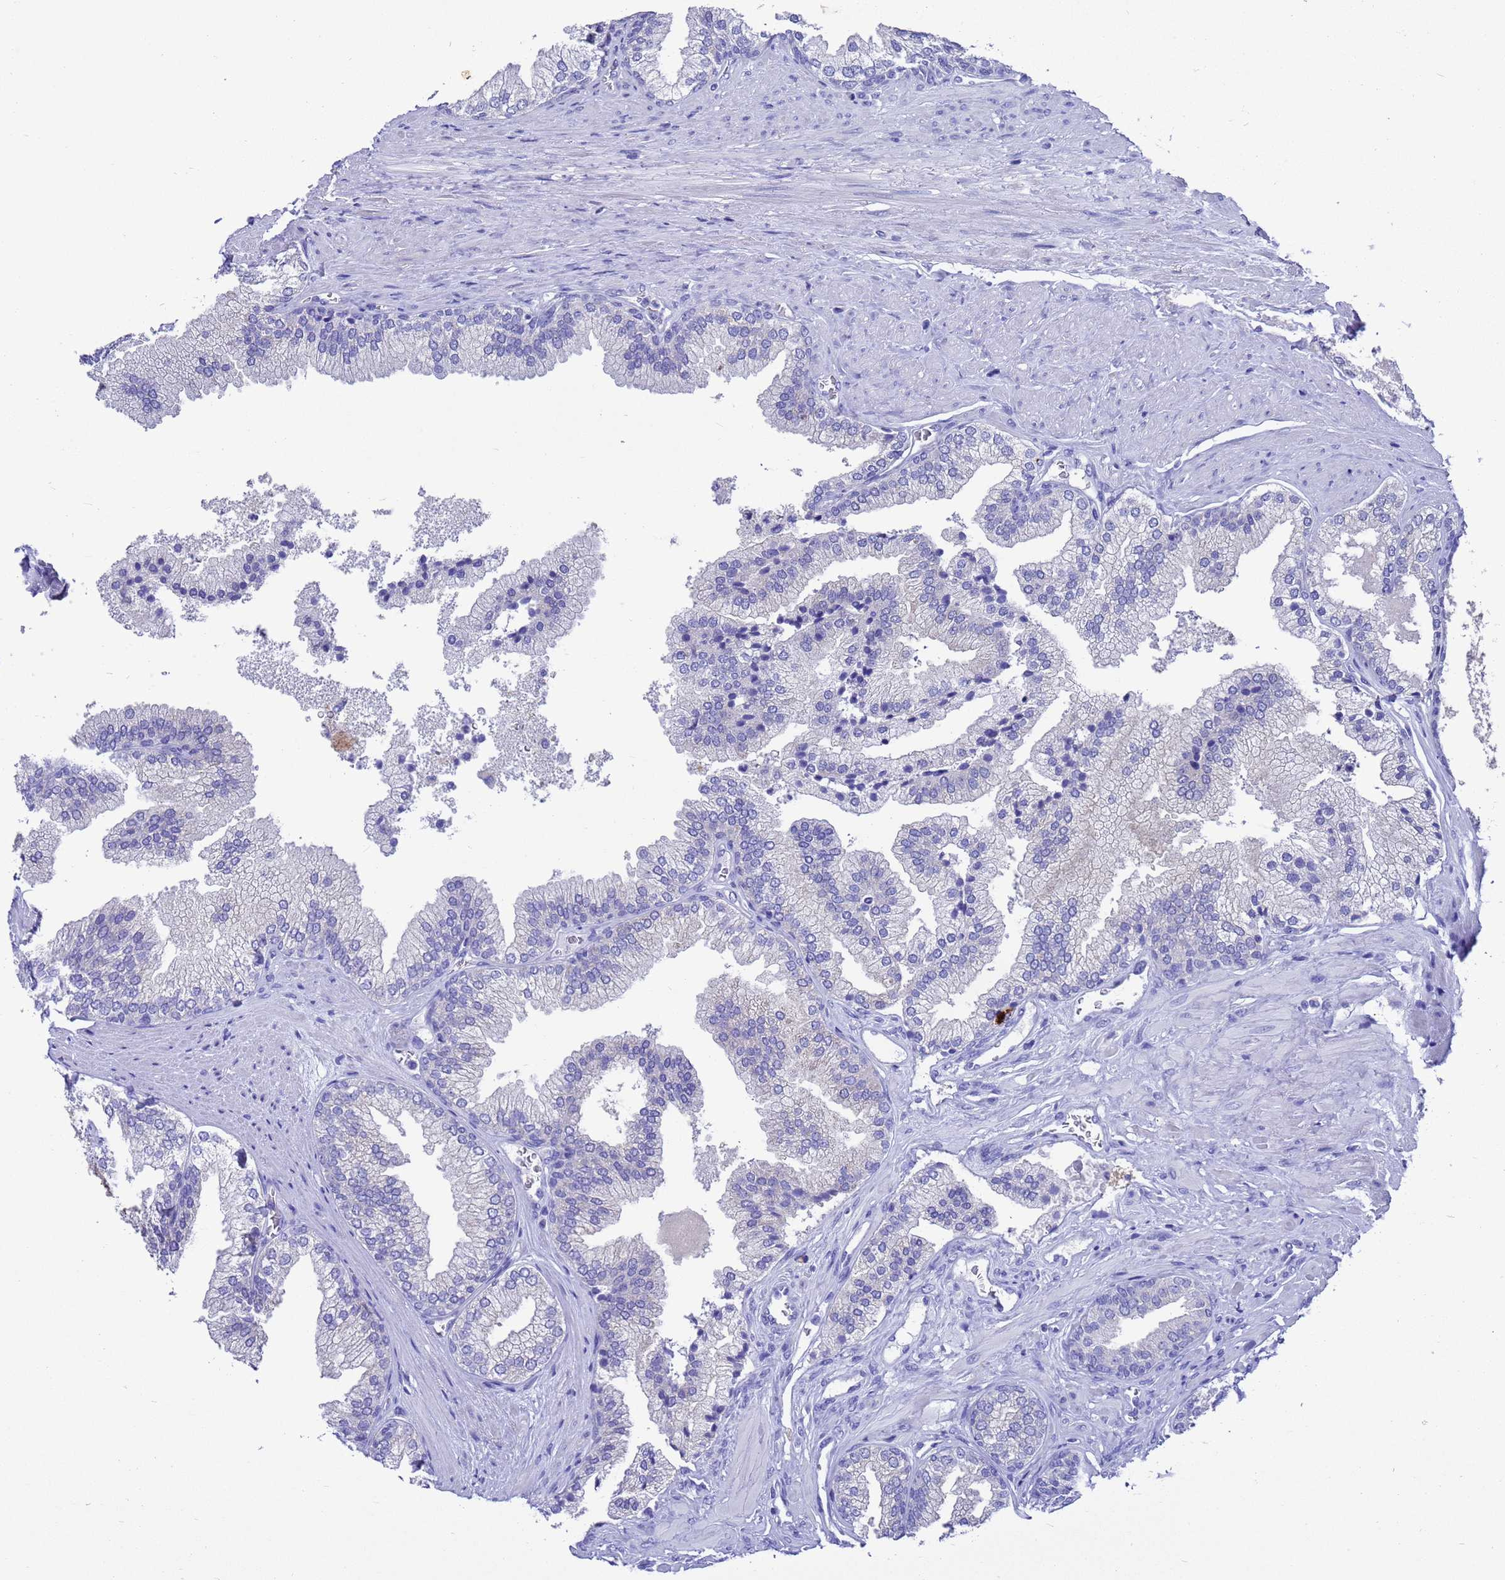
{"staining": {"intensity": "negative", "quantity": "none", "location": "none"}, "tissue": "prostate", "cell_type": "Glandular cells", "image_type": "normal", "snomed": [{"axis": "morphology", "description": "Normal tissue, NOS"}, {"axis": "topography", "description": "Prostate"}], "caption": "This is an immunohistochemistry (IHC) histopathology image of benign prostate. There is no positivity in glandular cells.", "gene": "MS4A13", "patient": {"sex": "male", "age": 76}}